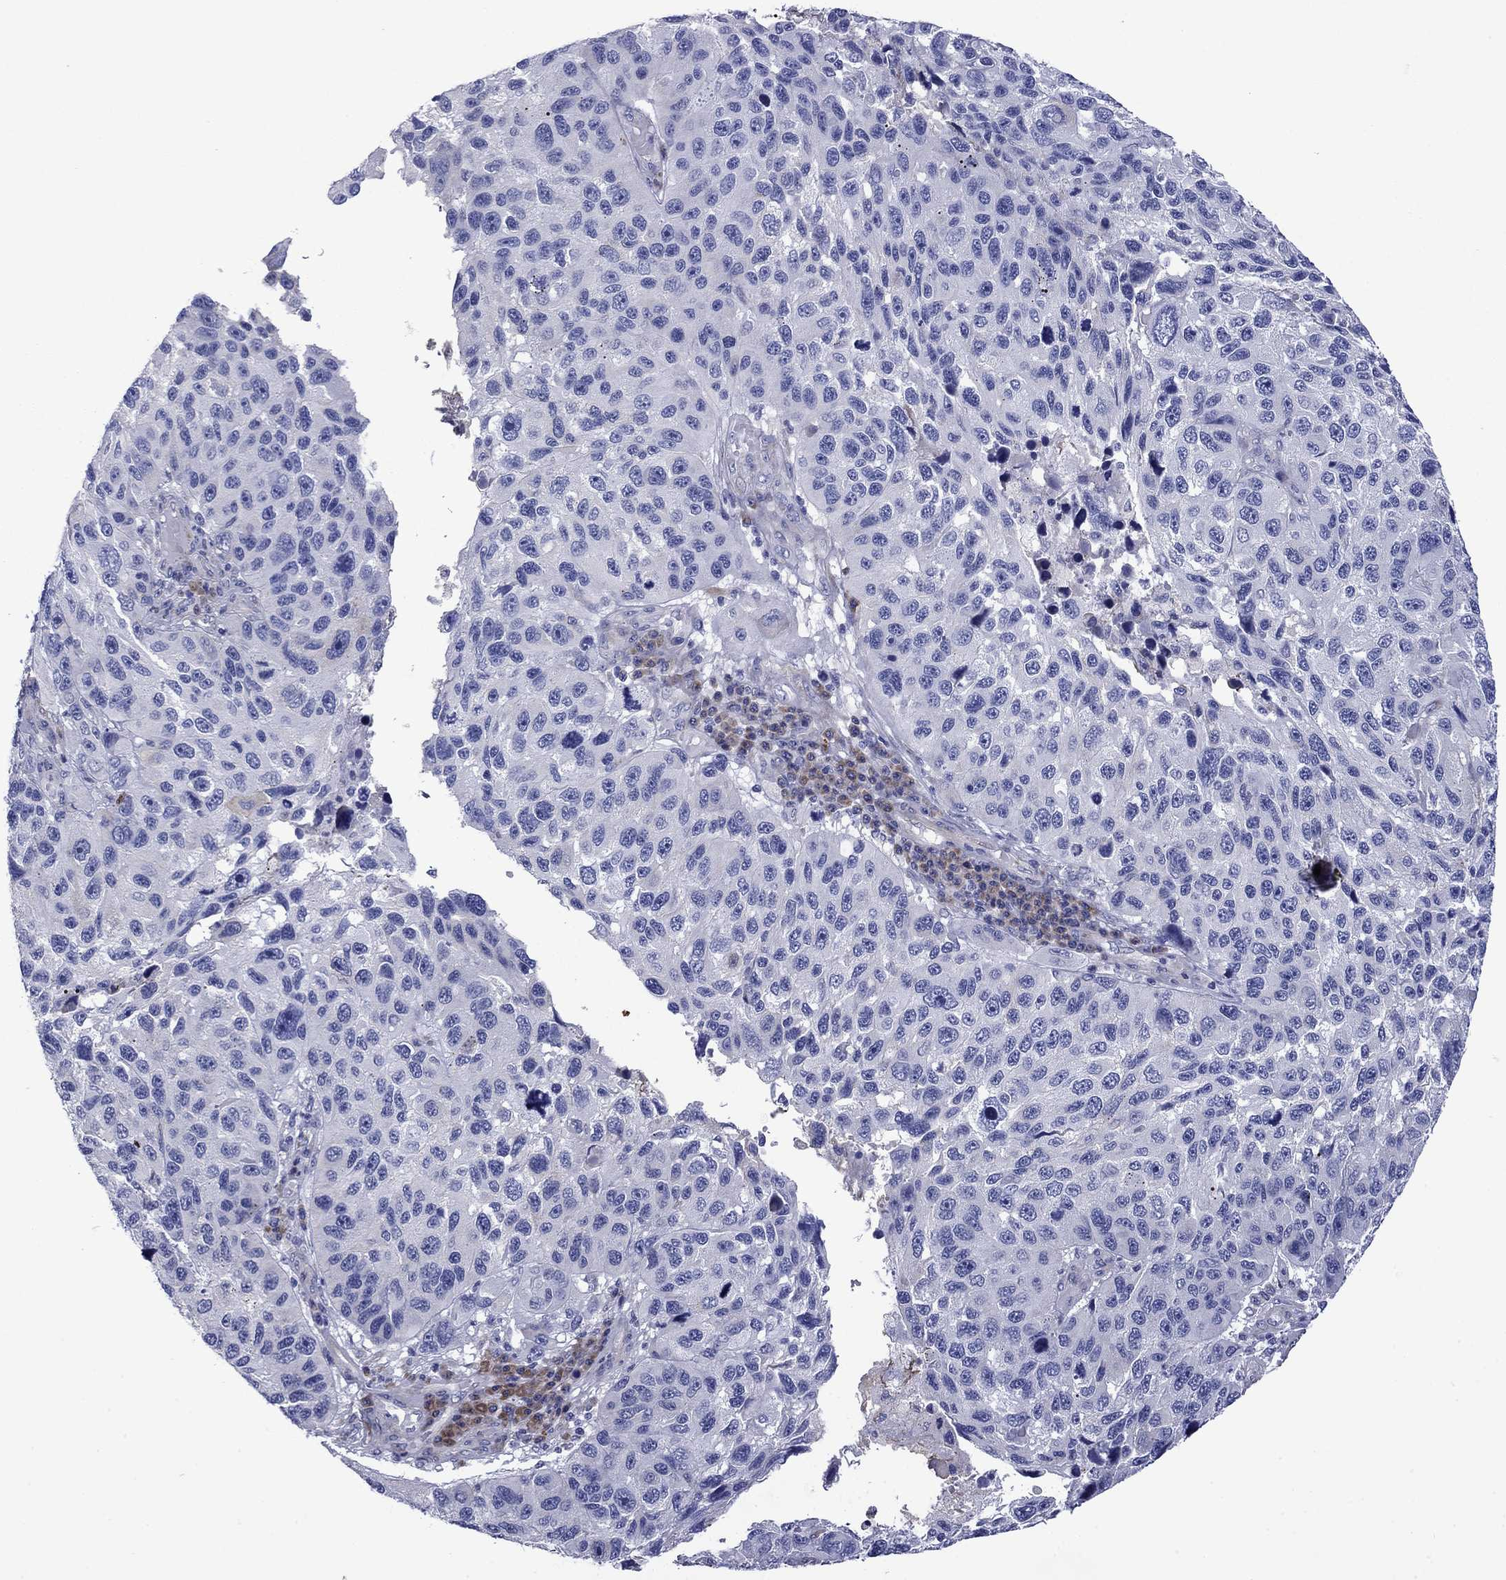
{"staining": {"intensity": "negative", "quantity": "none", "location": "none"}, "tissue": "melanoma", "cell_type": "Tumor cells", "image_type": "cancer", "snomed": [{"axis": "morphology", "description": "Malignant melanoma, NOS"}, {"axis": "topography", "description": "Skin"}], "caption": "High power microscopy photomicrograph of an IHC photomicrograph of melanoma, revealing no significant expression in tumor cells.", "gene": "HSPG2", "patient": {"sex": "male", "age": 53}}